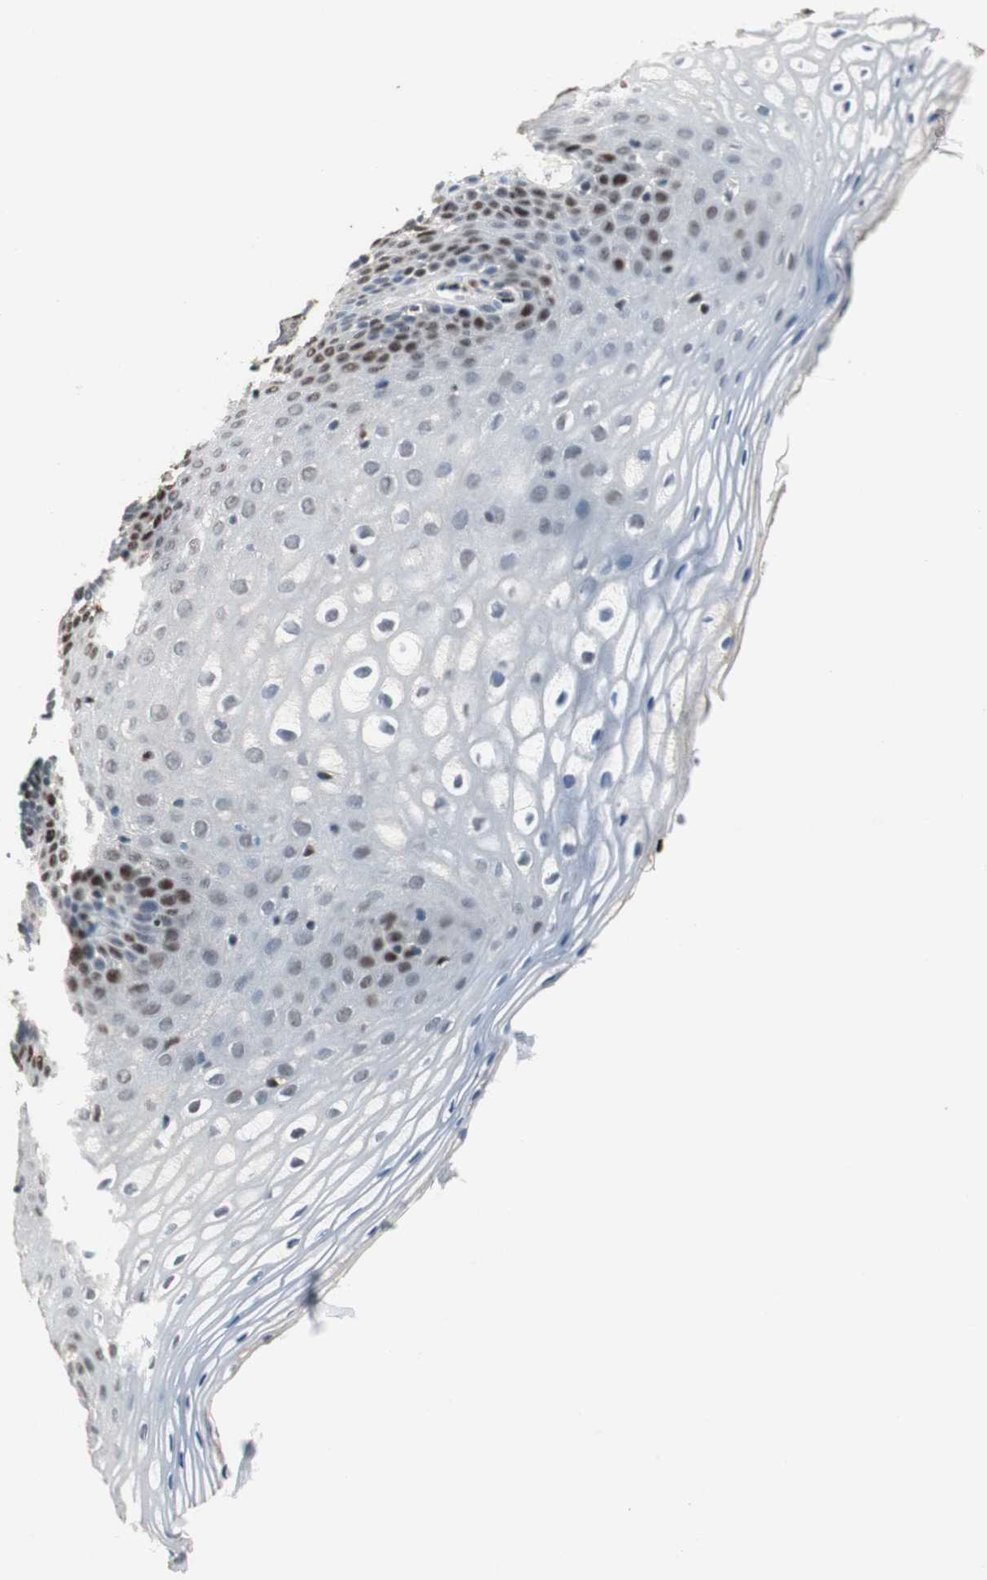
{"staining": {"intensity": "strong", "quantity": "<25%", "location": "nuclear"}, "tissue": "vagina", "cell_type": "Squamous epithelial cells", "image_type": "normal", "snomed": [{"axis": "morphology", "description": "Normal tissue, NOS"}, {"axis": "topography", "description": "Vagina"}], "caption": "Immunohistochemistry histopathology image of normal vagina: human vagina stained using immunohistochemistry (IHC) shows medium levels of strong protein expression localized specifically in the nuclear of squamous epithelial cells, appearing as a nuclear brown color.", "gene": "FEN1", "patient": {"sex": "female", "age": 55}}